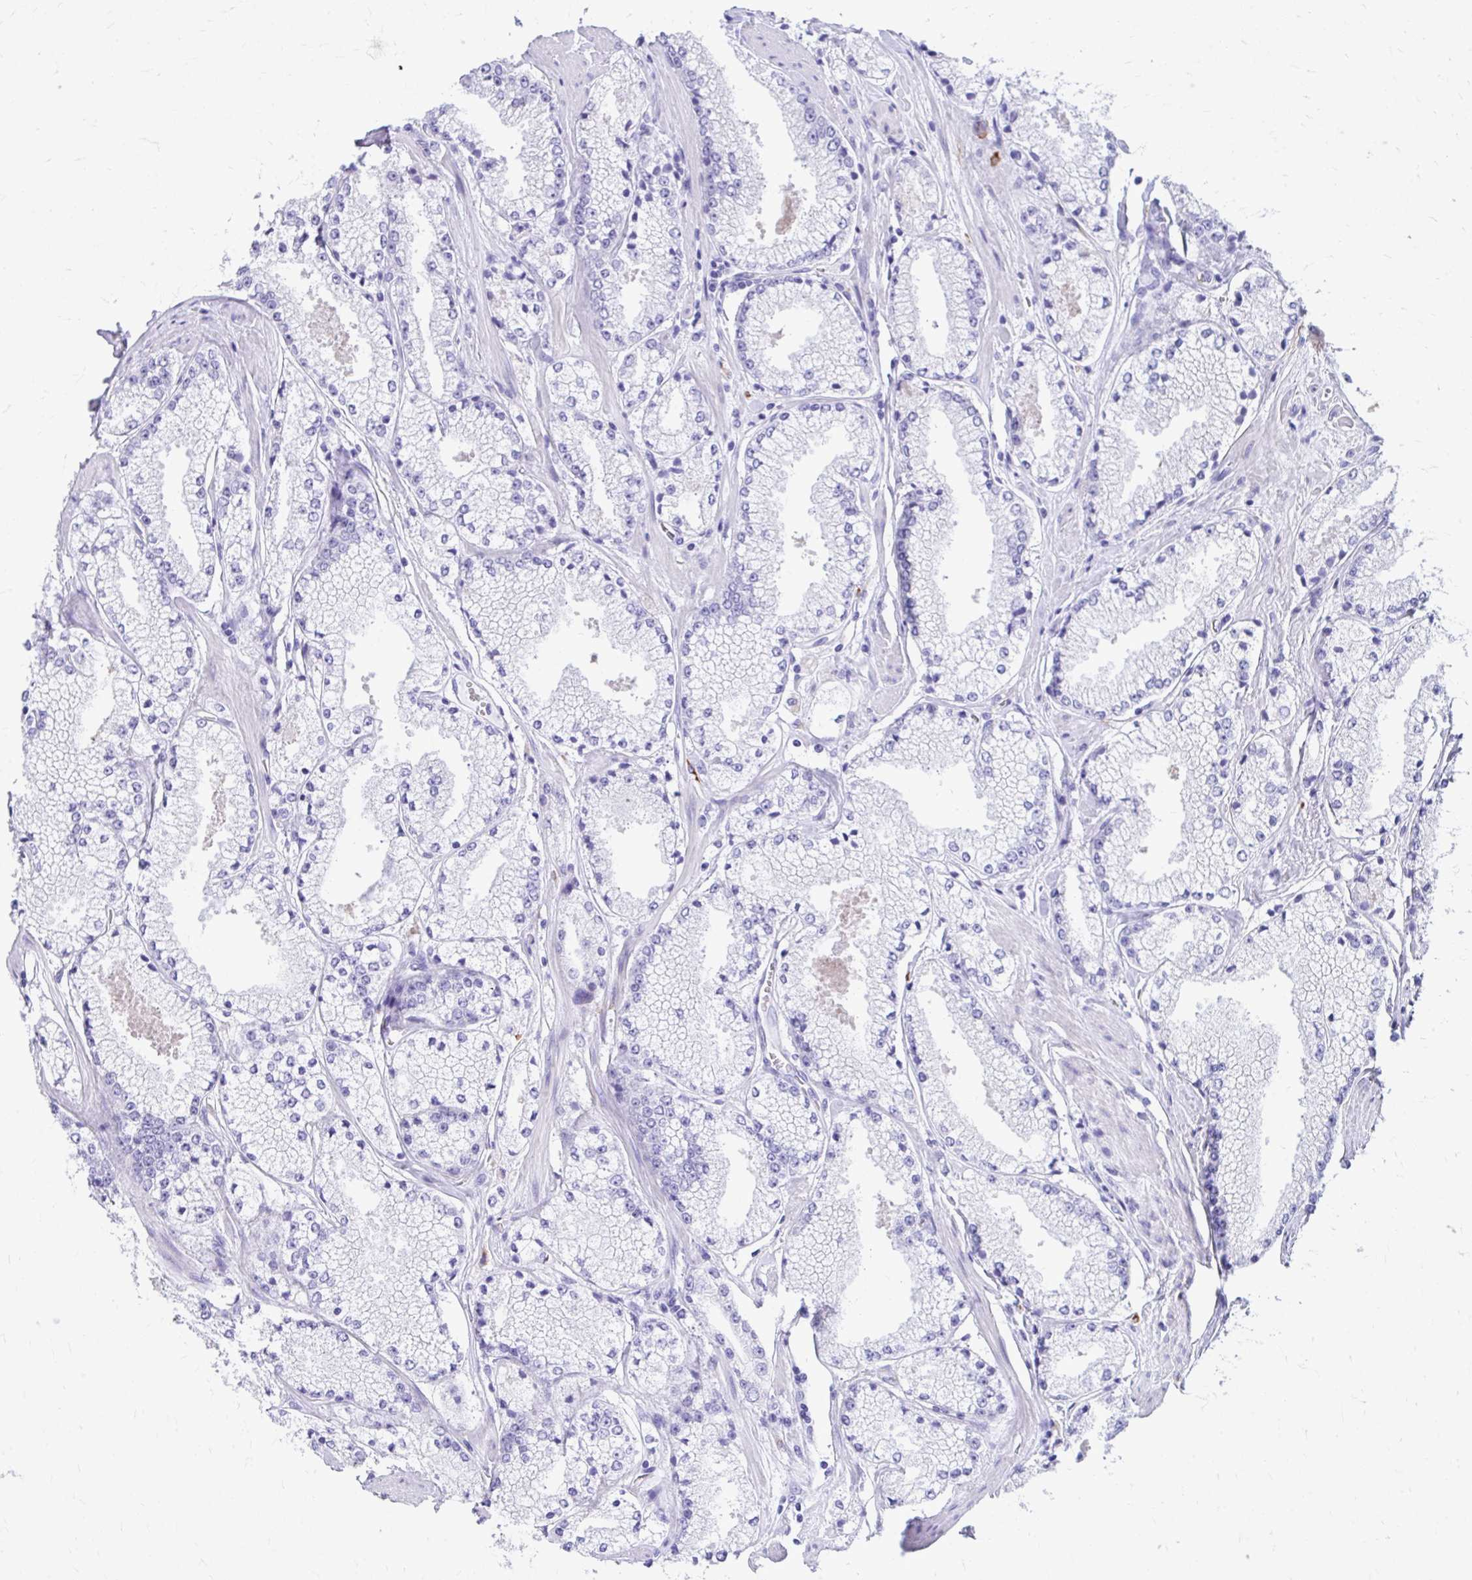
{"staining": {"intensity": "negative", "quantity": "none", "location": "none"}, "tissue": "prostate cancer", "cell_type": "Tumor cells", "image_type": "cancer", "snomed": [{"axis": "morphology", "description": "Adenocarcinoma, High grade"}, {"axis": "topography", "description": "Prostate"}], "caption": "Immunohistochemistry of prostate high-grade adenocarcinoma exhibits no staining in tumor cells. (Brightfield microscopy of DAB IHC at high magnification).", "gene": "ZNF699", "patient": {"sex": "male", "age": 63}}